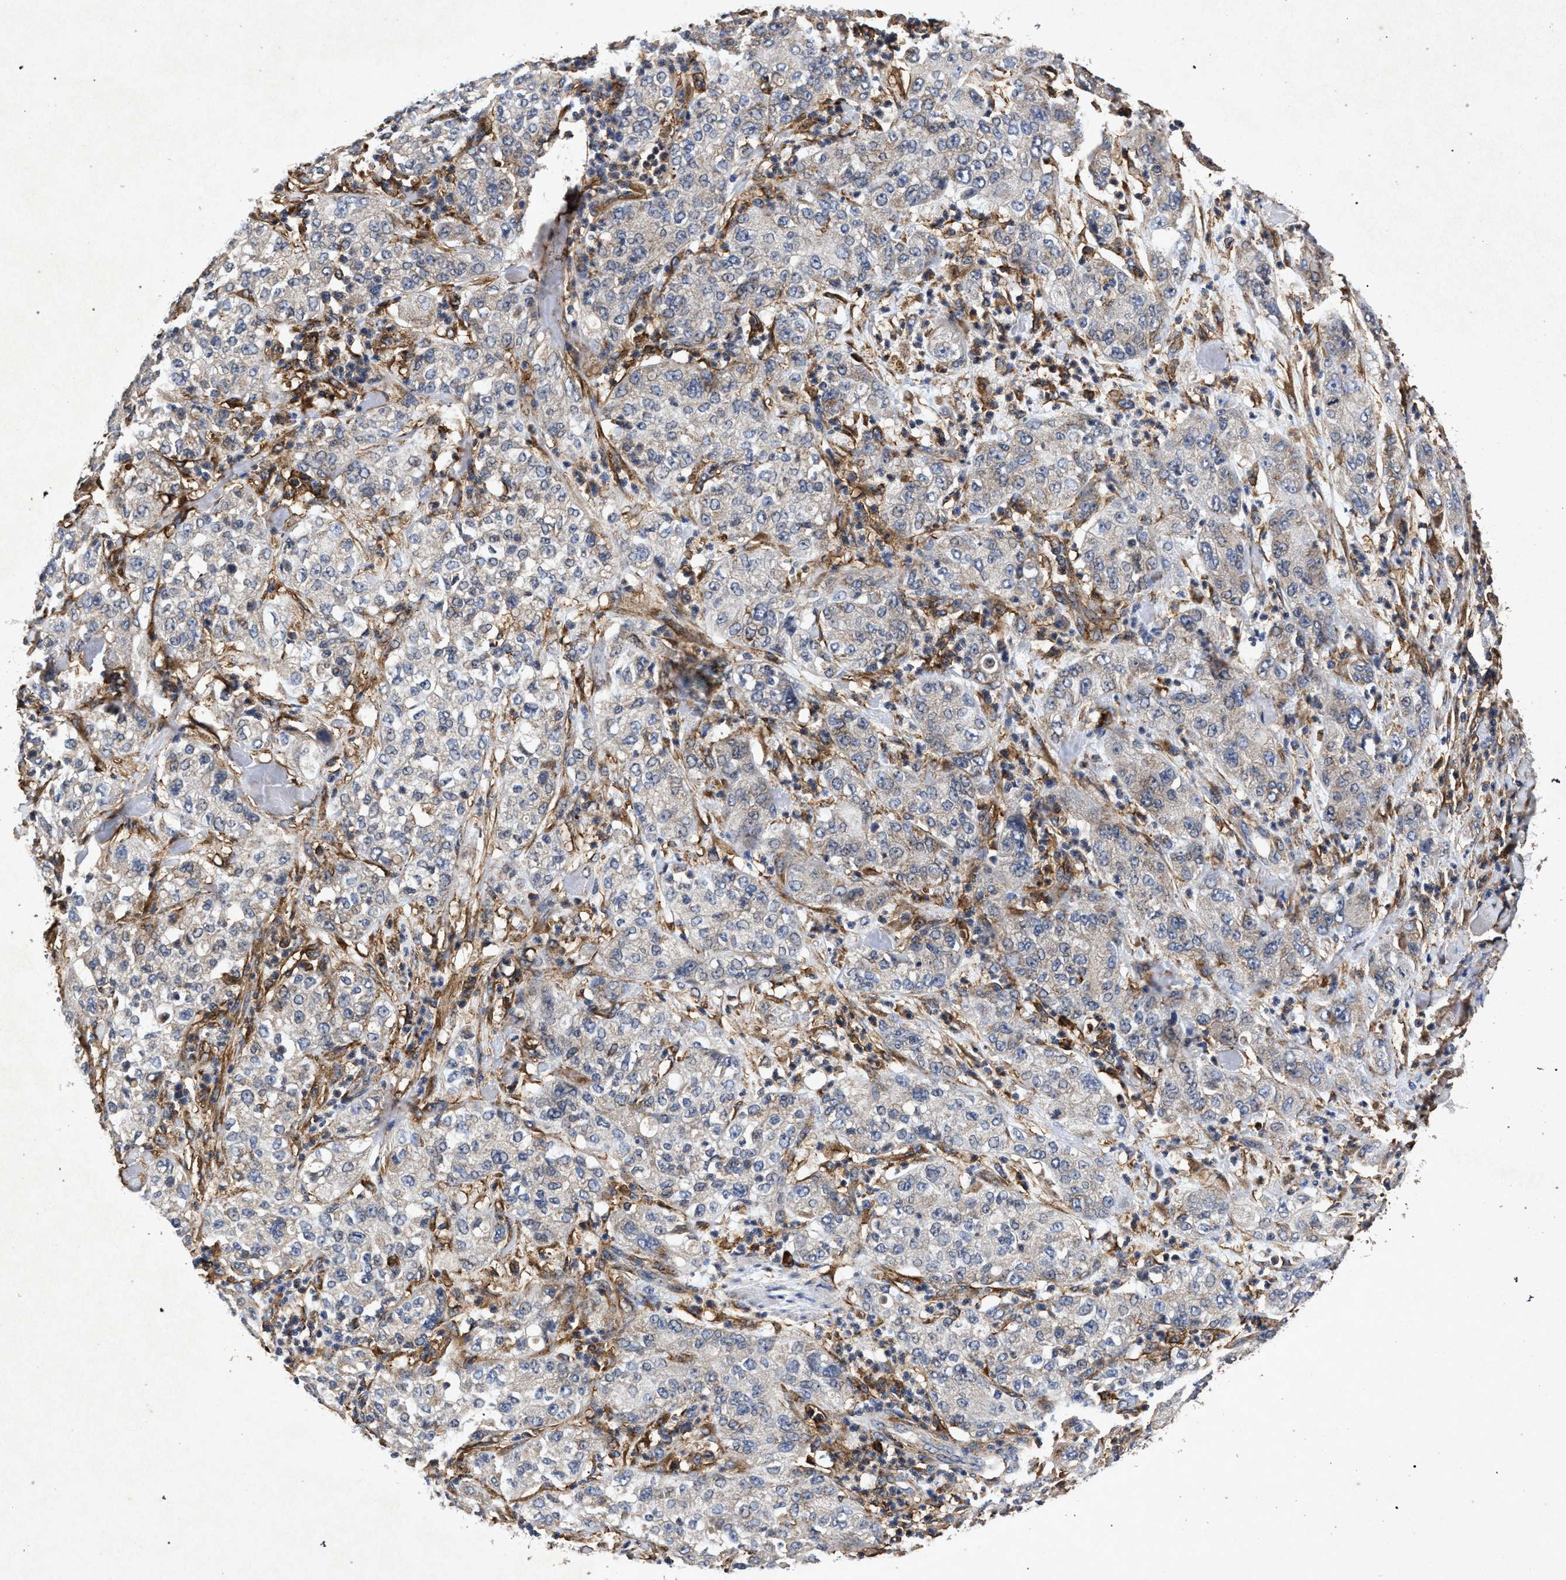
{"staining": {"intensity": "negative", "quantity": "none", "location": "none"}, "tissue": "pancreatic cancer", "cell_type": "Tumor cells", "image_type": "cancer", "snomed": [{"axis": "morphology", "description": "Adenocarcinoma, NOS"}, {"axis": "topography", "description": "Pancreas"}], "caption": "Protein analysis of pancreatic adenocarcinoma displays no significant expression in tumor cells.", "gene": "MARCKS", "patient": {"sex": "female", "age": 78}}